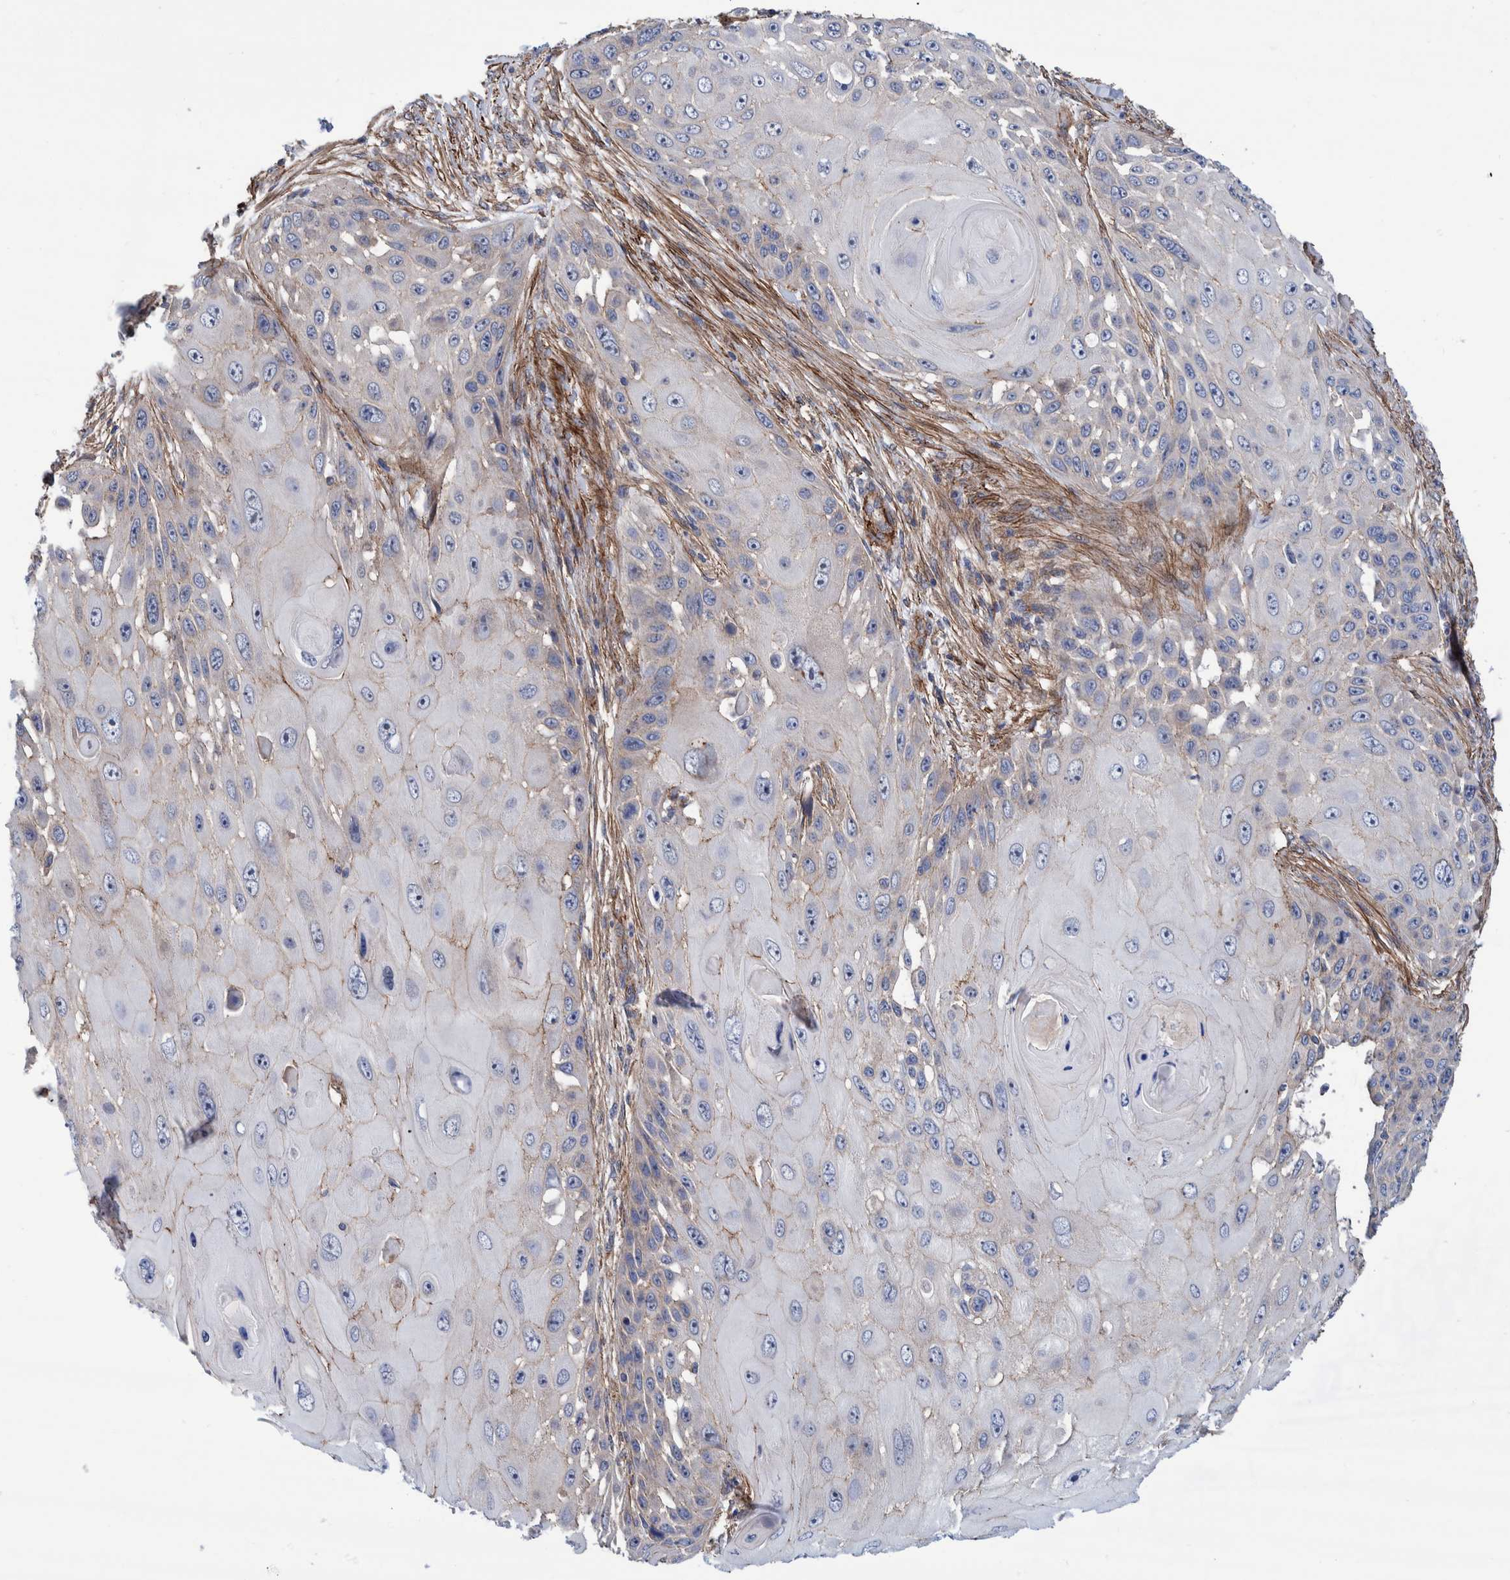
{"staining": {"intensity": "negative", "quantity": "none", "location": "none"}, "tissue": "skin cancer", "cell_type": "Tumor cells", "image_type": "cancer", "snomed": [{"axis": "morphology", "description": "Squamous cell carcinoma, NOS"}, {"axis": "topography", "description": "Skin"}], "caption": "The photomicrograph shows no staining of tumor cells in skin squamous cell carcinoma.", "gene": "SLC25A10", "patient": {"sex": "female", "age": 44}}